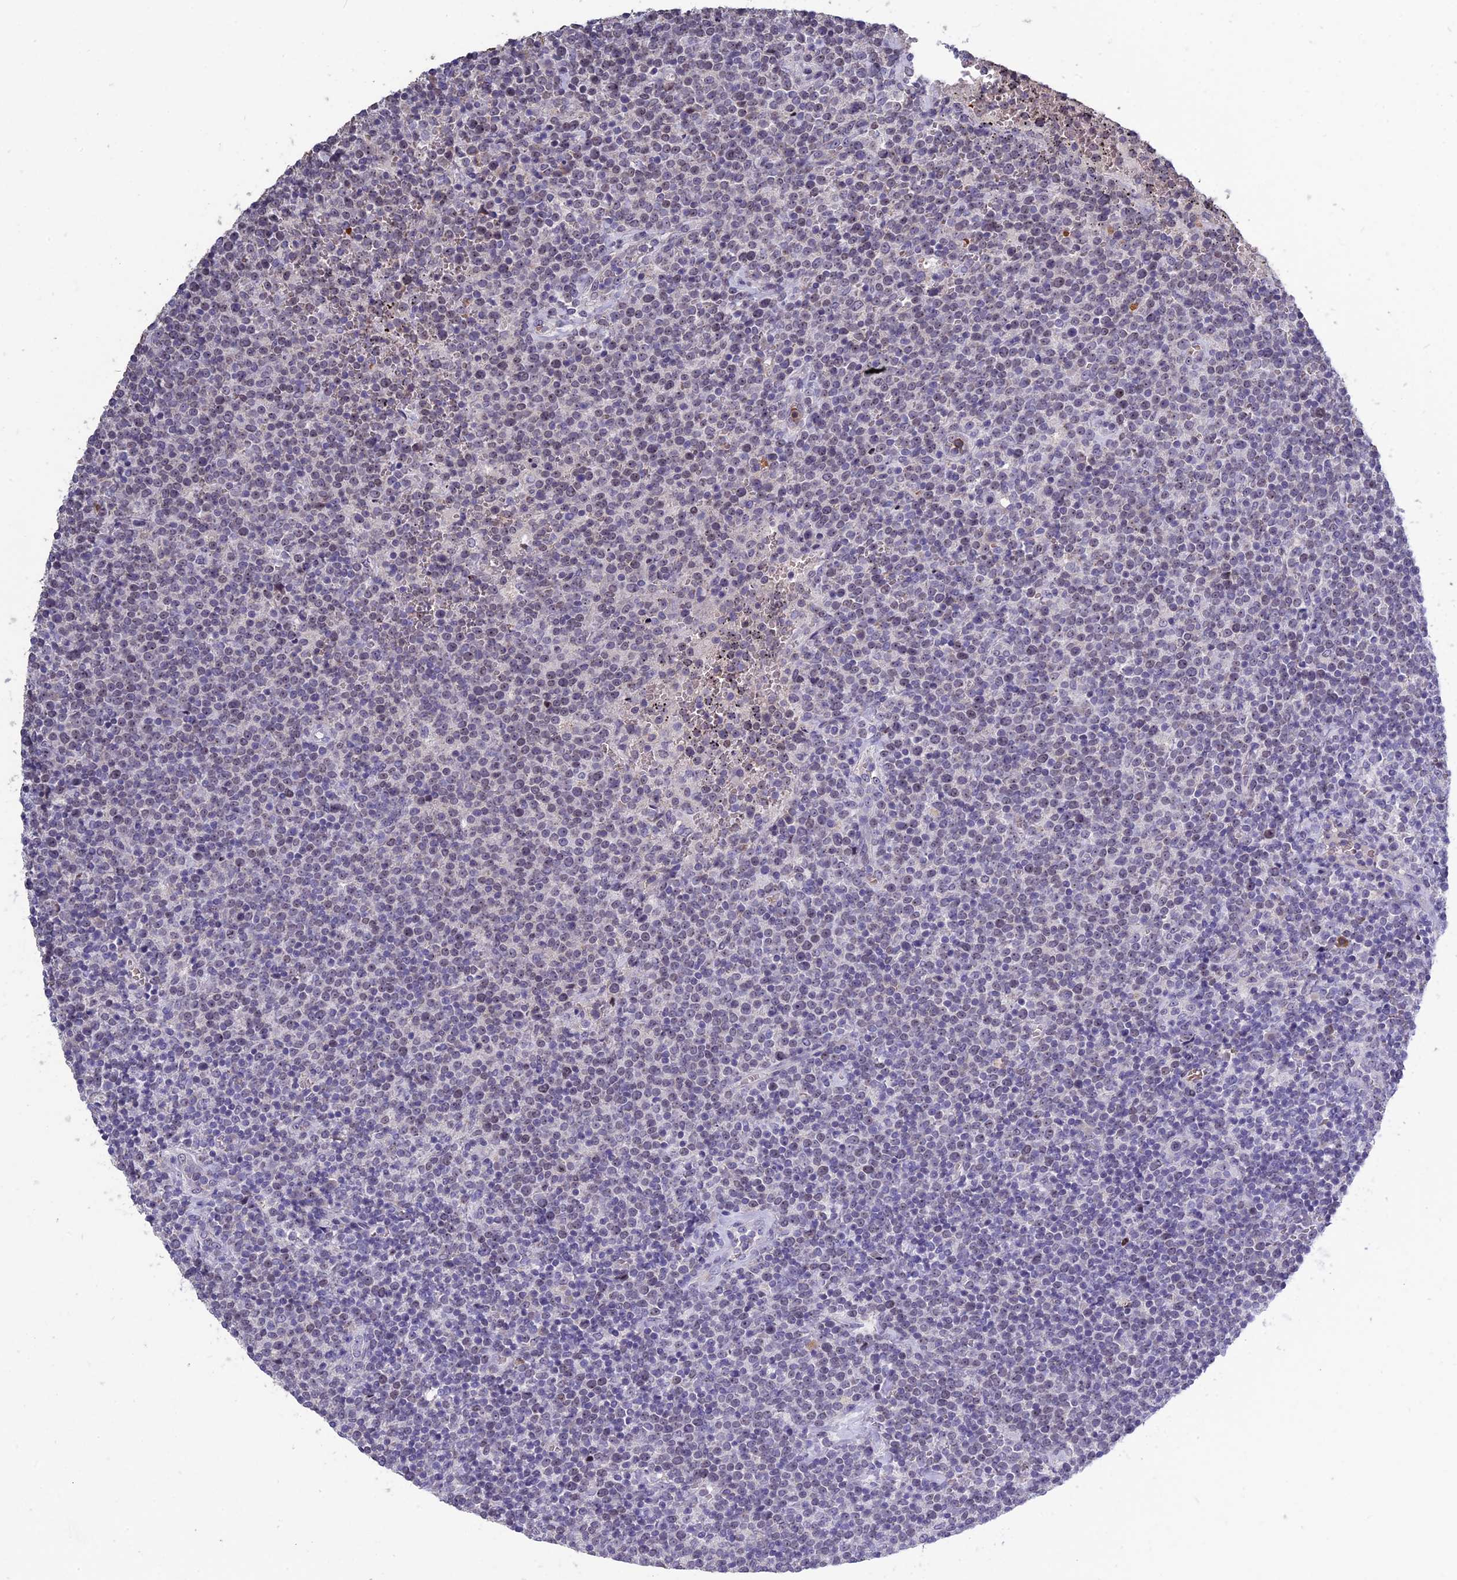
{"staining": {"intensity": "negative", "quantity": "none", "location": "none"}, "tissue": "lymphoma", "cell_type": "Tumor cells", "image_type": "cancer", "snomed": [{"axis": "morphology", "description": "Malignant lymphoma, non-Hodgkin's type, High grade"}, {"axis": "topography", "description": "Lymph node"}], "caption": "Tumor cells are negative for brown protein staining in high-grade malignant lymphoma, non-Hodgkin's type.", "gene": "KNOP1", "patient": {"sex": "male", "age": 61}}